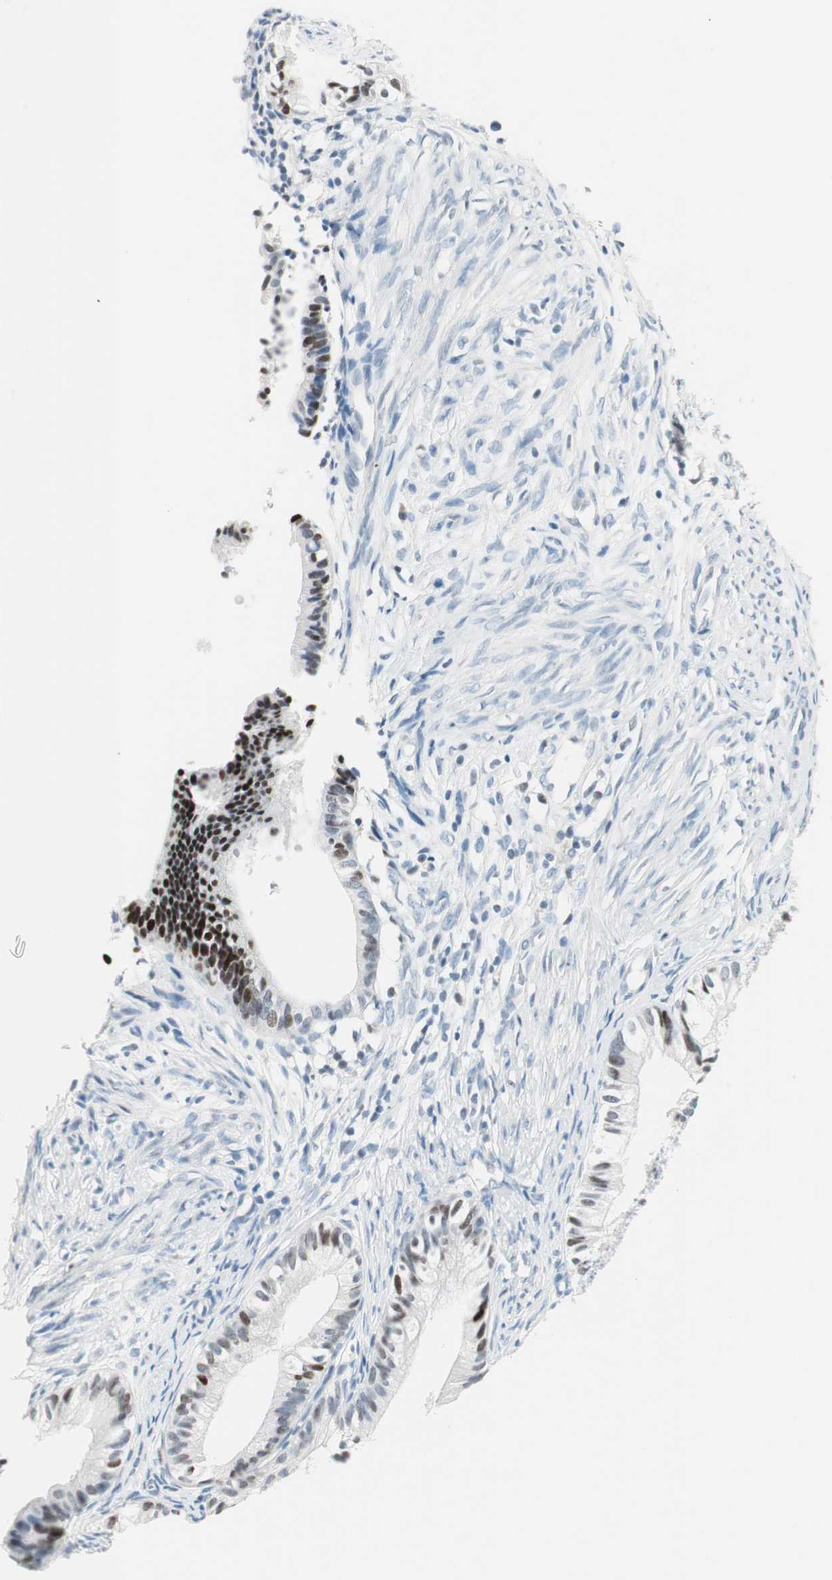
{"staining": {"intensity": "strong", "quantity": "25%-75%", "location": "nuclear"}, "tissue": "cervical cancer", "cell_type": "Tumor cells", "image_type": "cancer", "snomed": [{"axis": "morphology", "description": "Normal tissue, NOS"}, {"axis": "morphology", "description": "Adenocarcinoma, NOS"}, {"axis": "topography", "description": "Cervix"}, {"axis": "topography", "description": "Endometrium"}], "caption": "This histopathology image exhibits cervical cancer stained with immunohistochemistry to label a protein in brown. The nuclear of tumor cells show strong positivity for the protein. Nuclei are counter-stained blue.", "gene": "HOXB13", "patient": {"sex": "female", "age": 86}}